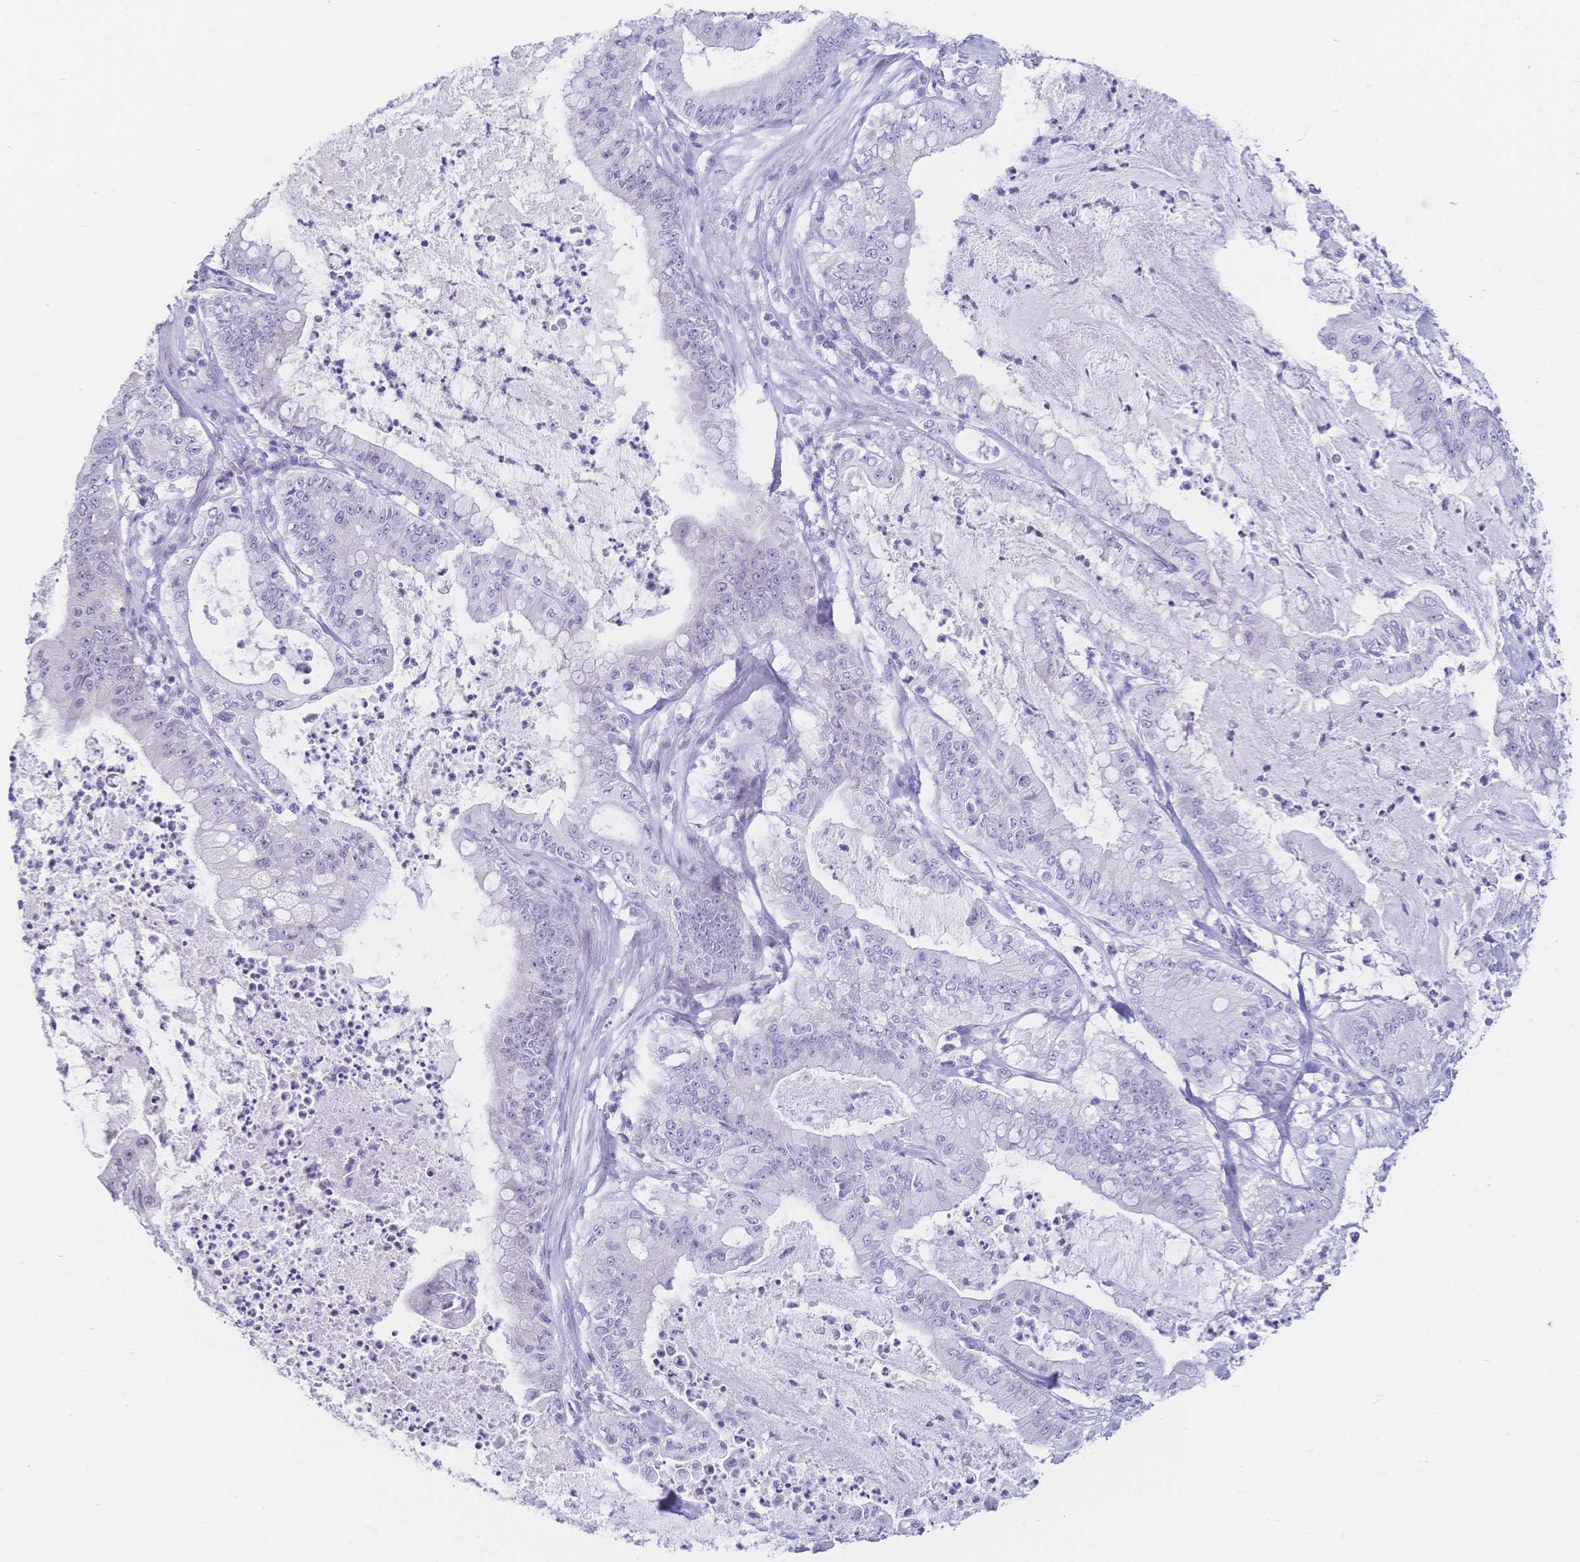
{"staining": {"intensity": "negative", "quantity": "none", "location": "none"}, "tissue": "pancreatic cancer", "cell_type": "Tumor cells", "image_type": "cancer", "snomed": [{"axis": "morphology", "description": "Adenocarcinoma, NOS"}, {"axis": "topography", "description": "Pancreas"}], "caption": "DAB (3,3'-diaminobenzidine) immunohistochemical staining of pancreatic adenocarcinoma exhibits no significant expression in tumor cells. The staining is performed using DAB brown chromogen with nuclei counter-stained in using hematoxylin.", "gene": "CR2", "patient": {"sex": "male", "age": 71}}